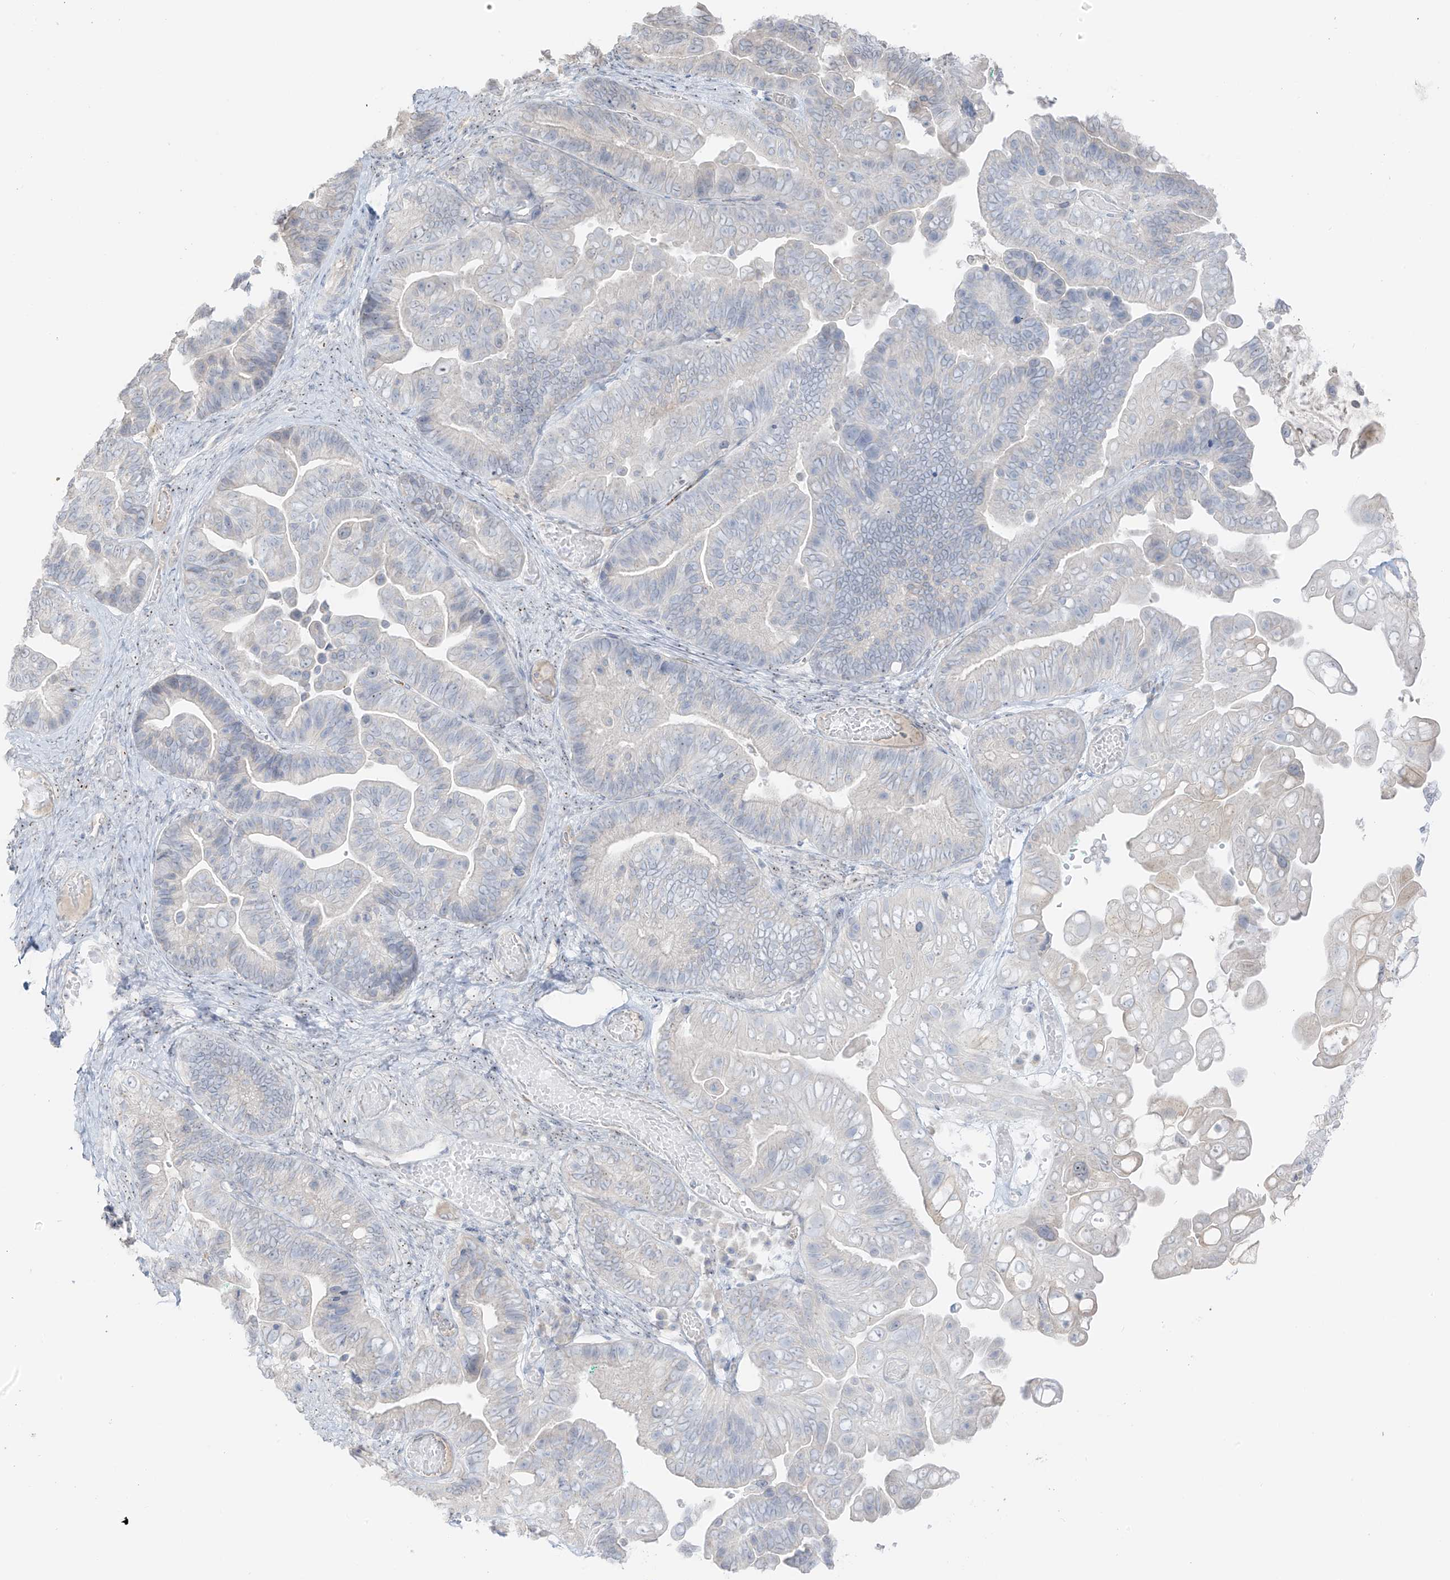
{"staining": {"intensity": "negative", "quantity": "none", "location": "none"}, "tissue": "ovarian cancer", "cell_type": "Tumor cells", "image_type": "cancer", "snomed": [{"axis": "morphology", "description": "Cystadenocarcinoma, serous, NOS"}, {"axis": "topography", "description": "Ovary"}], "caption": "Immunohistochemical staining of human ovarian cancer demonstrates no significant positivity in tumor cells.", "gene": "C11orf87", "patient": {"sex": "female", "age": 56}}